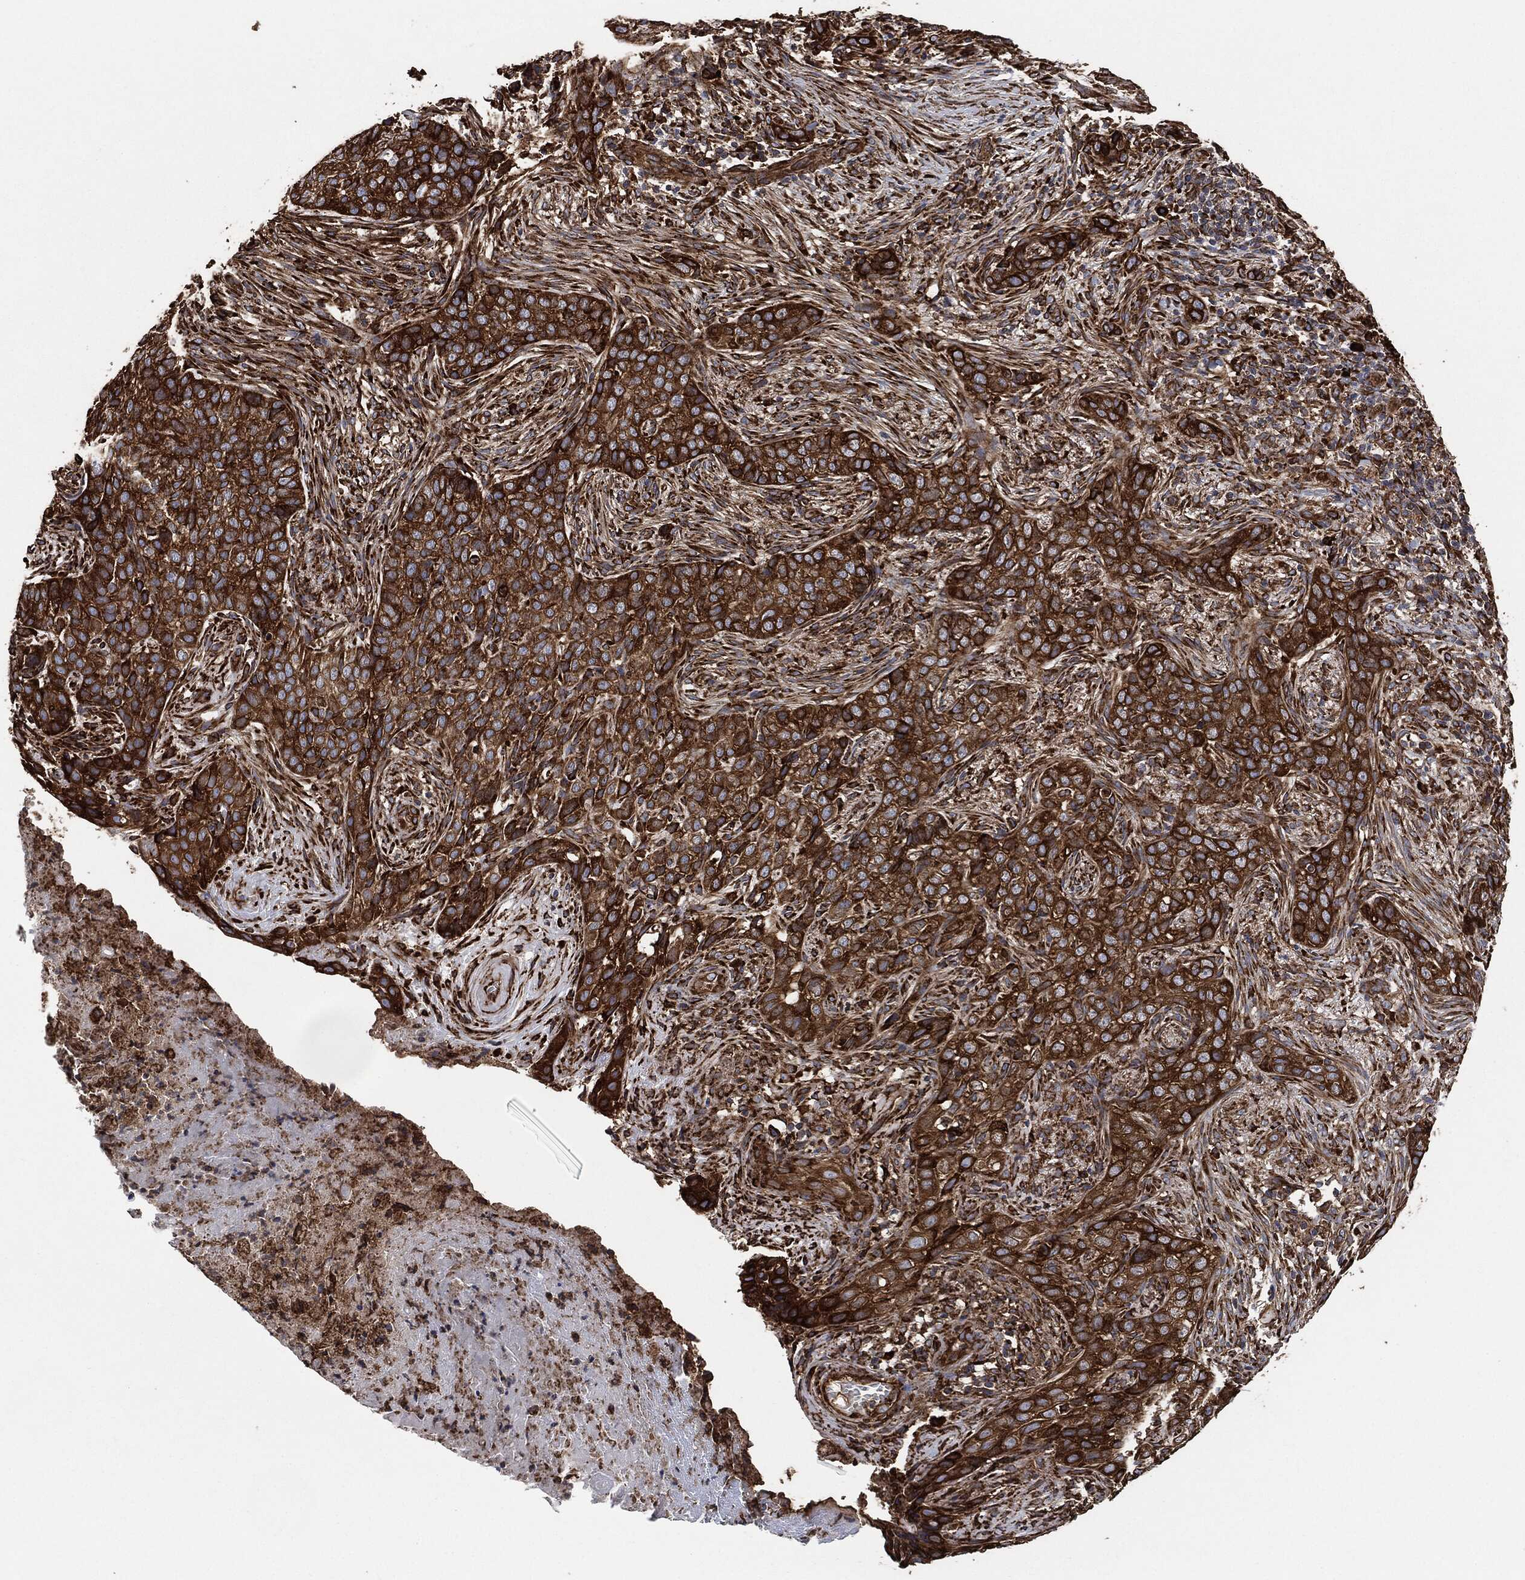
{"staining": {"intensity": "strong", "quantity": ">75%", "location": "cytoplasmic/membranous"}, "tissue": "skin cancer", "cell_type": "Tumor cells", "image_type": "cancer", "snomed": [{"axis": "morphology", "description": "Squamous cell carcinoma, NOS"}, {"axis": "topography", "description": "Skin"}], "caption": "A brown stain labels strong cytoplasmic/membranous positivity of a protein in human skin squamous cell carcinoma tumor cells.", "gene": "AMFR", "patient": {"sex": "male", "age": 88}}